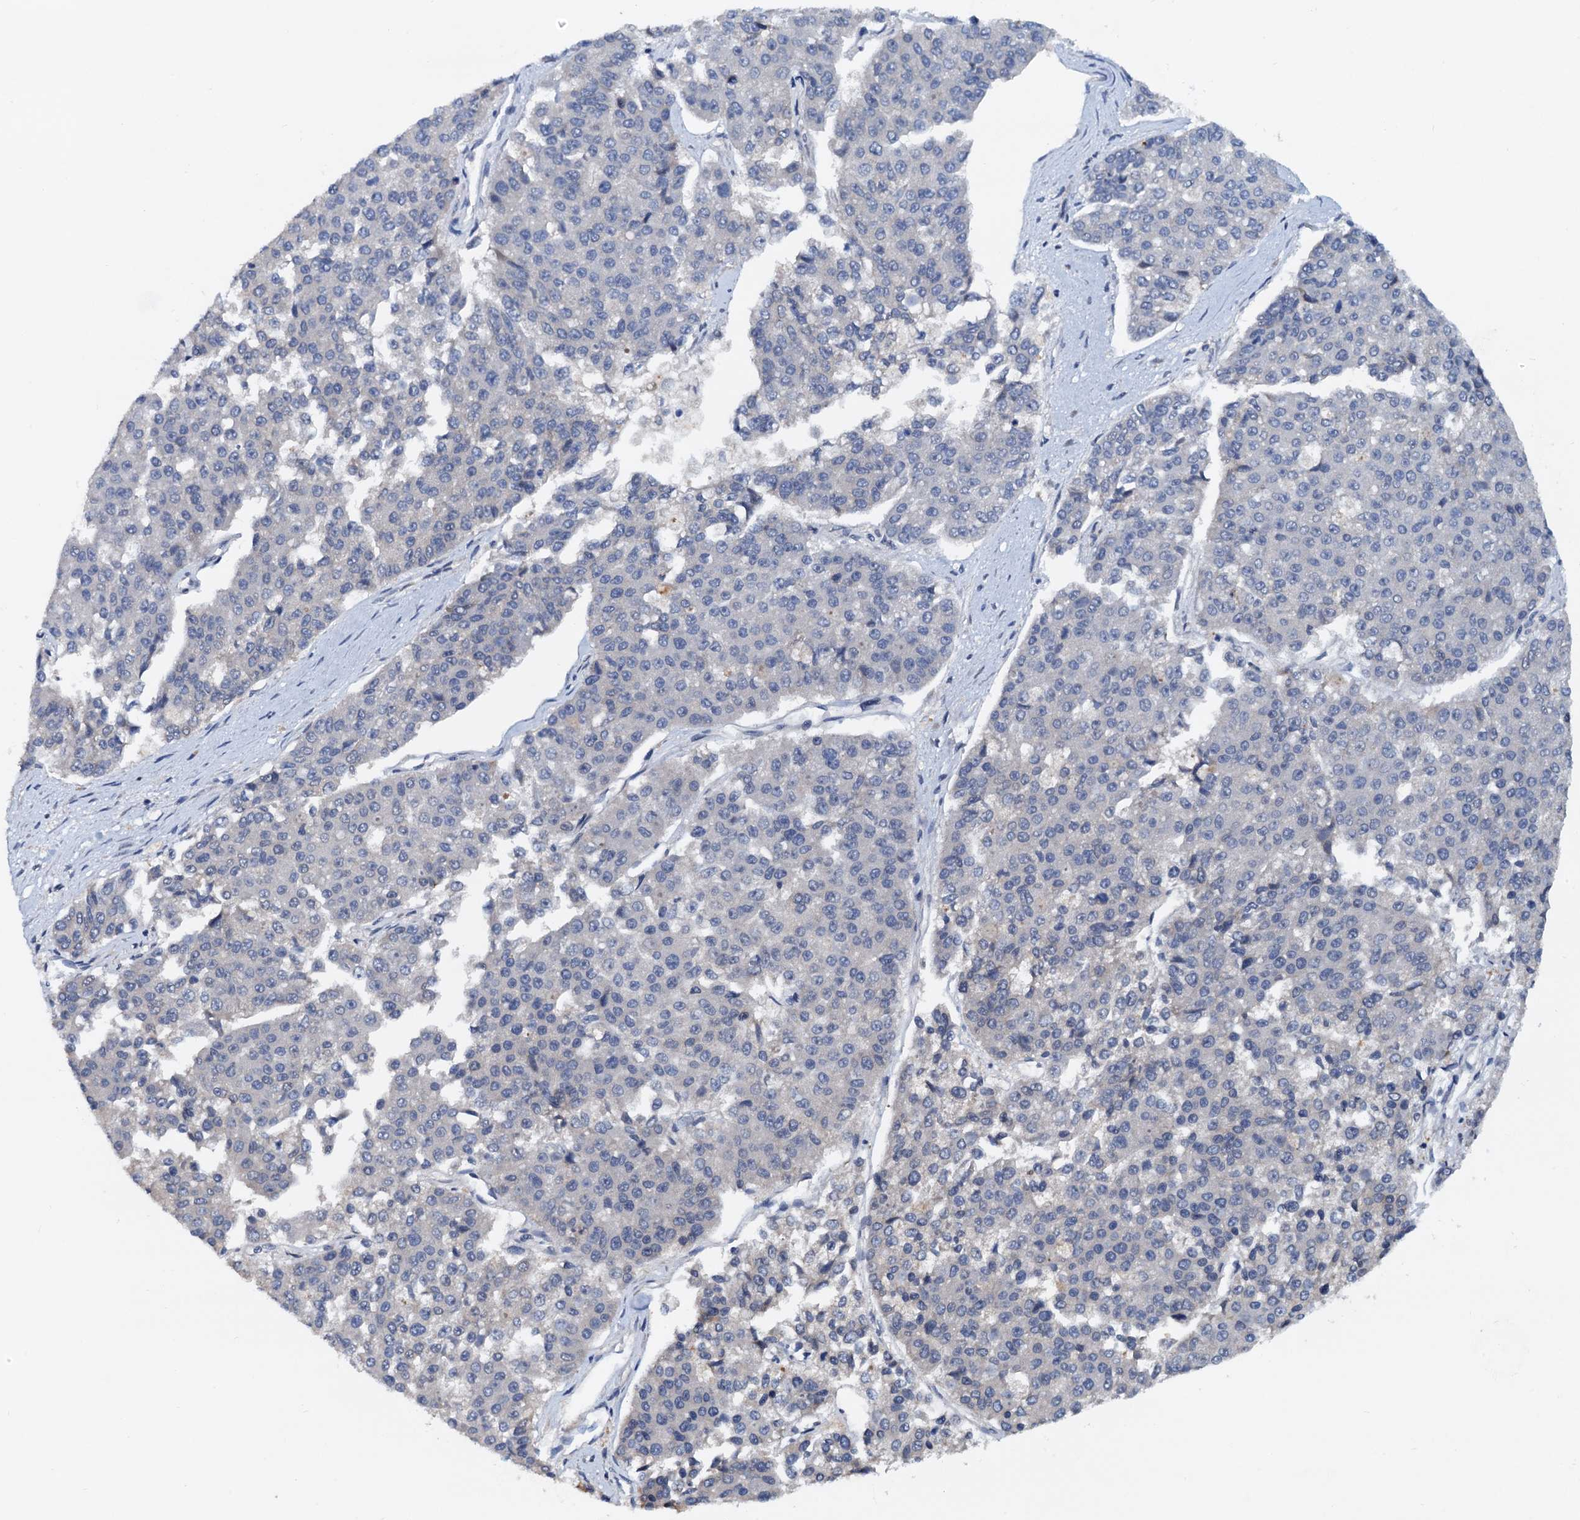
{"staining": {"intensity": "negative", "quantity": "none", "location": "none"}, "tissue": "pancreatic cancer", "cell_type": "Tumor cells", "image_type": "cancer", "snomed": [{"axis": "morphology", "description": "Adenocarcinoma, NOS"}, {"axis": "topography", "description": "Pancreas"}], "caption": "Pancreatic cancer (adenocarcinoma) stained for a protein using IHC demonstrates no staining tumor cells.", "gene": "PTGES3", "patient": {"sex": "male", "age": 50}}